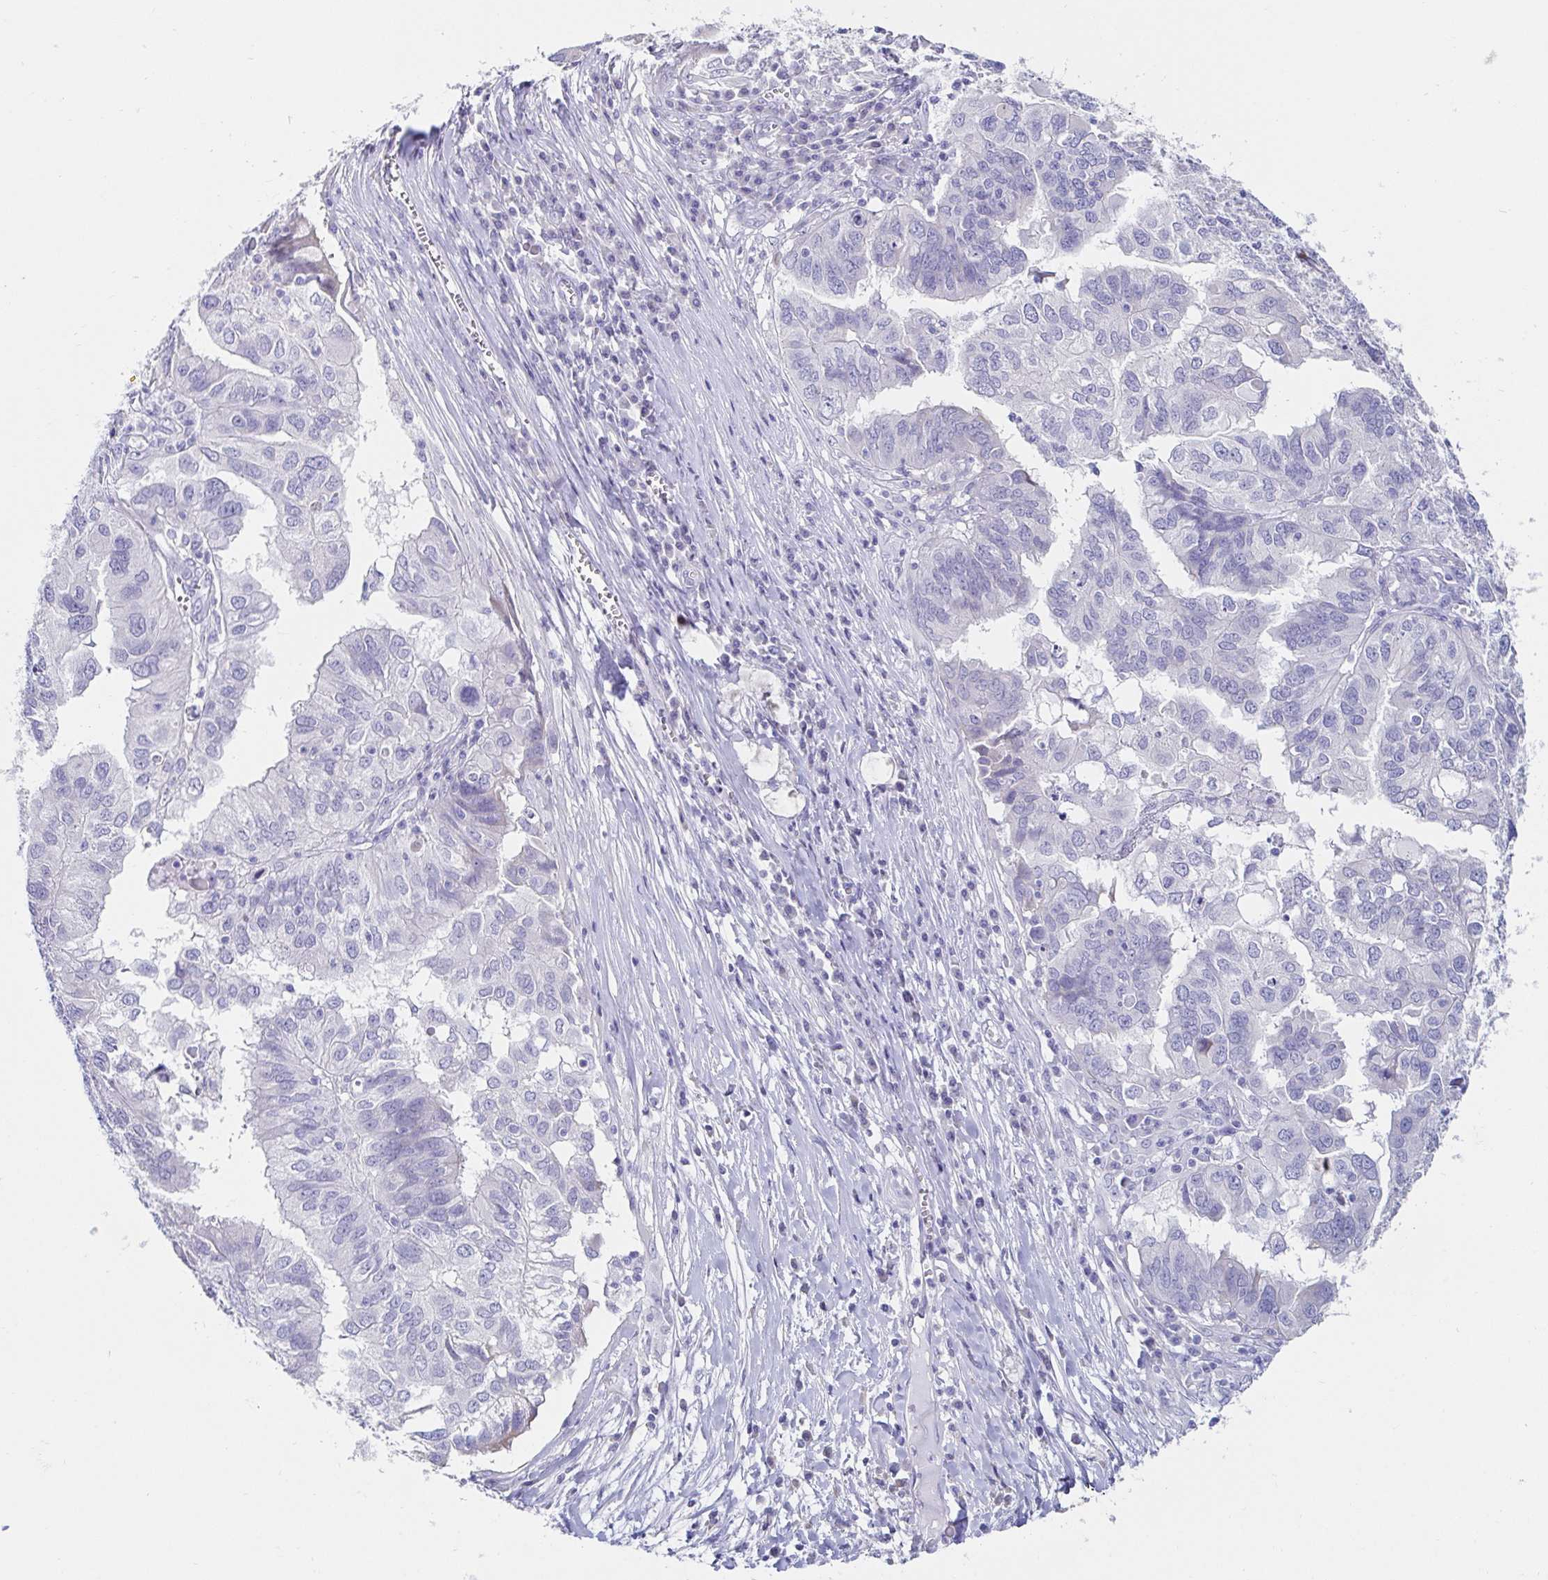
{"staining": {"intensity": "negative", "quantity": "none", "location": "none"}, "tissue": "ovarian cancer", "cell_type": "Tumor cells", "image_type": "cancer", "snomed": [{"axis": "morphology", "description": "Cystadenocarcinoma, serous, NOS"}, {"axis": "topography", "description": "Ovary"}], "caption": "This histopathology image is of ovarian cancer (serous cystadenocarcinoma) stained with immunohistochemistry (IHC) to label a protein in brown with the nuclei are counter-stained blue. There is no positivity in tumor cells.", "gene": "C4orf17", "patient": {"sex": "female", "age": 79}}